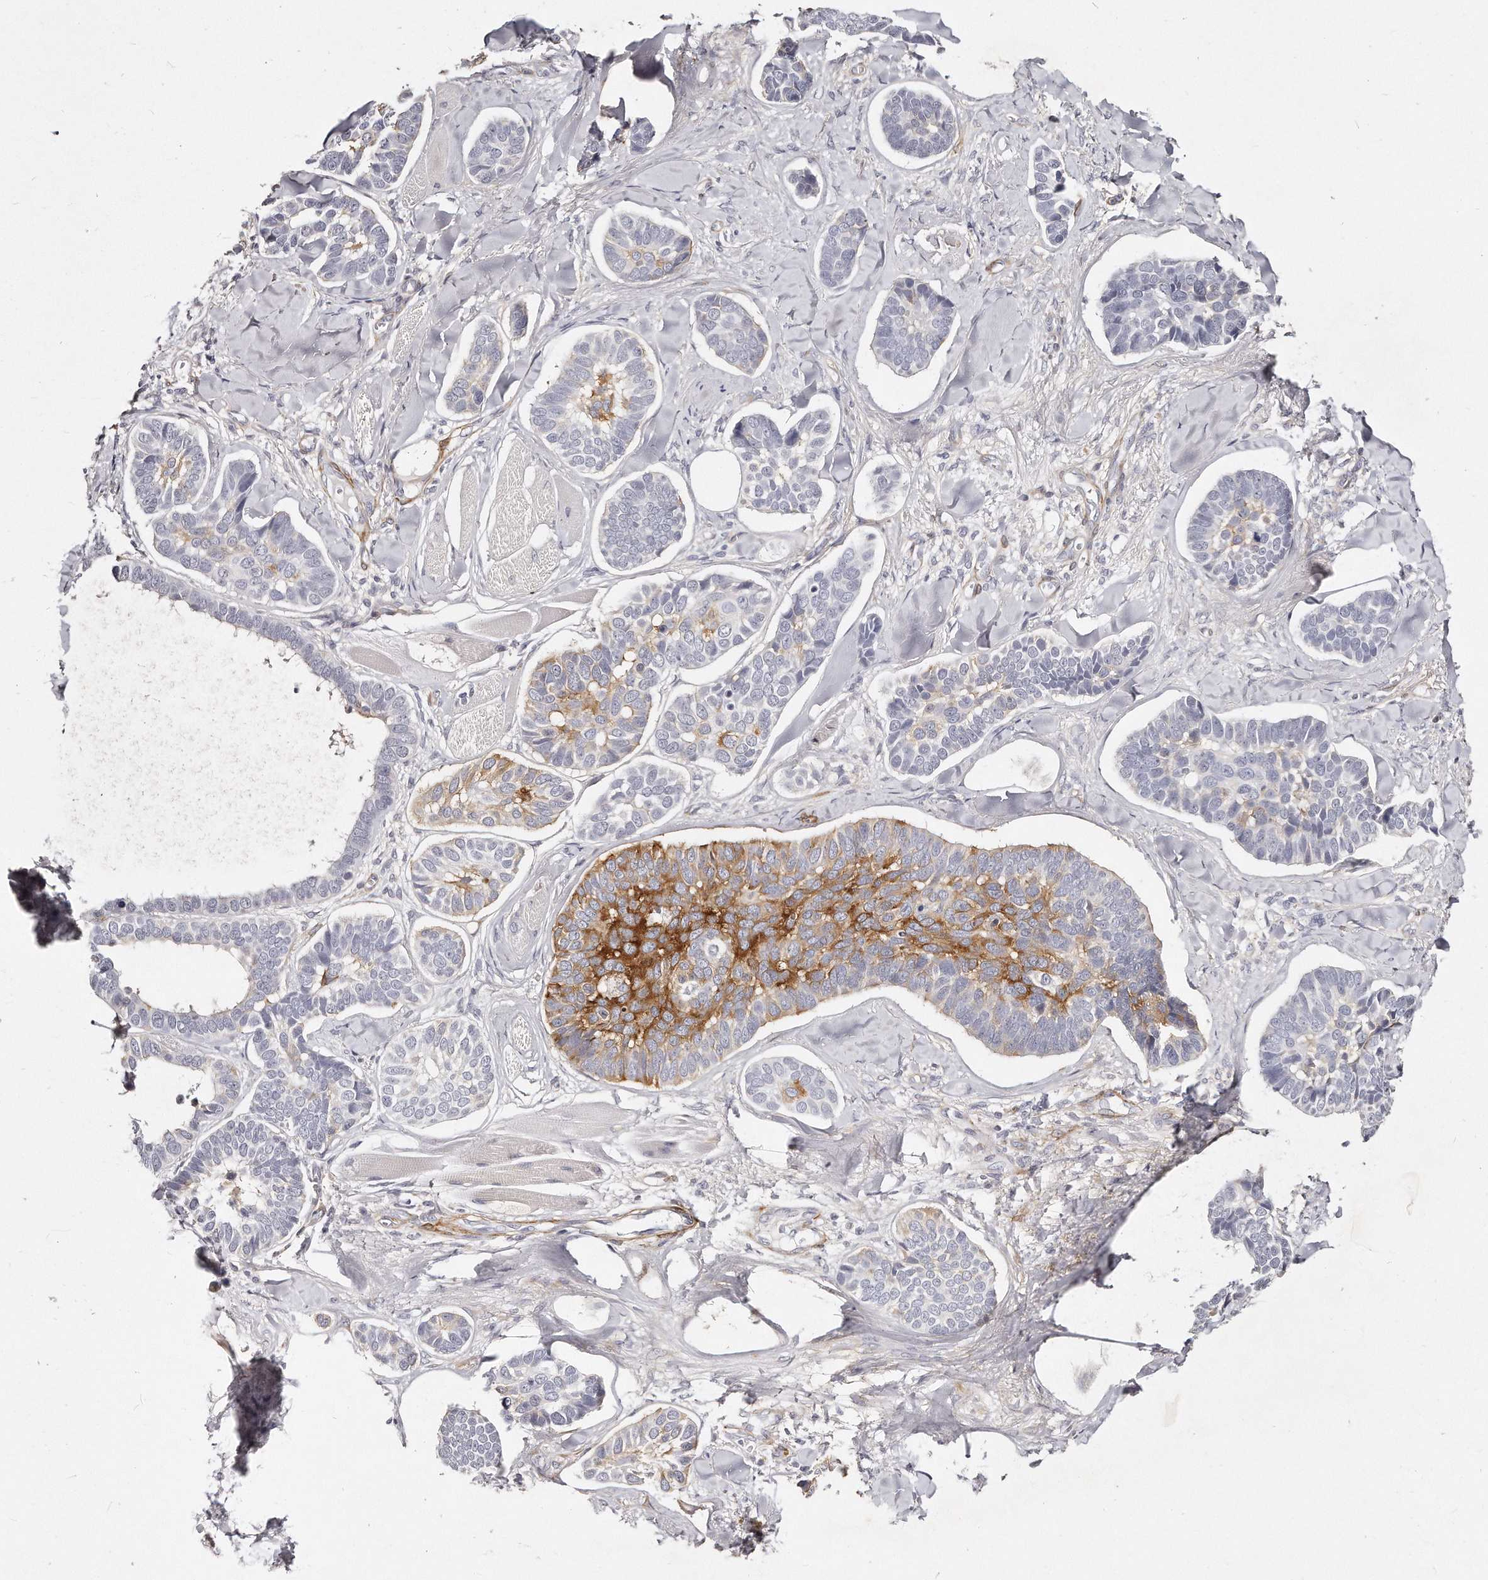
{"staining": {"intensity": "moderate", "quantity": "<25%", "location": "cytoplasmic/membranous"}, "tissue": "skin cancer", "cell_type": "Tumor cells", "image_type": "cancer", "snomed": [{"axis": "morphology", "description": "Basal cell carcinoma"}, {"axis": "topography", "description": "Skin"}], "caption": "Protein staining by immunohistochemistry demonstrates moderate cytoplasmic/membranous positivity in about <25% of tumor cells in skin cancer (basal cell carcinoma).", "gene": "LMOD1", "patient": {"sex": "male", "age": 62}}